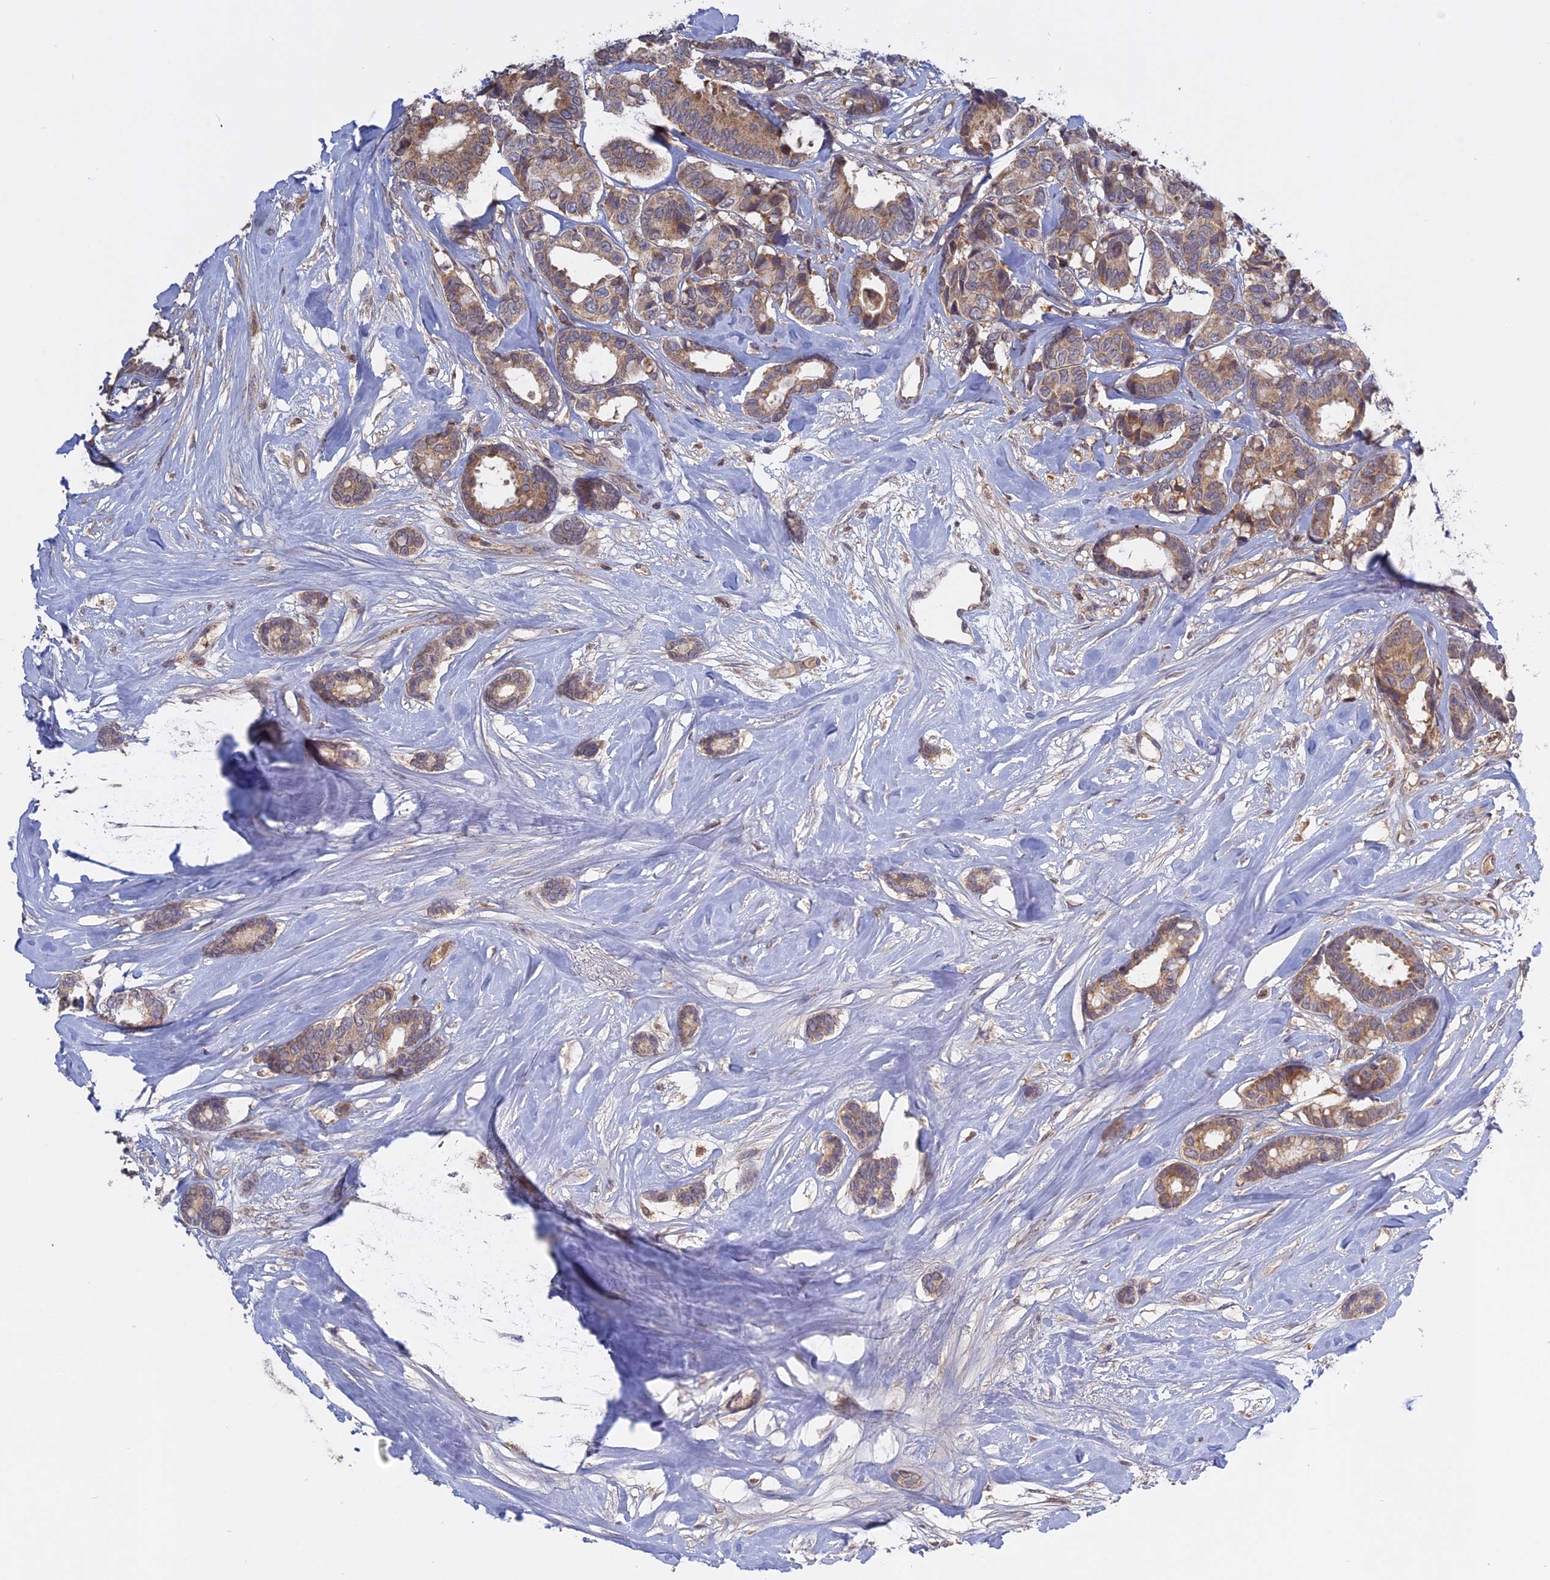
{"staining": {"intensity": "moderate", "quantity": ">75%", "location": "cytoplasmic/membranous"}, "tissue": "breast cancer", "cell_type": "Tumor cells", "image_type": "cancer", "snomed": [{"axis": "morphology", "description": "Duct carcinoma"}, {"axis": "topography", "description": "Breast"}], "caption": "The histopathology image exhibits a brown stain indicating the presence of a protein in the cytoplasmic/membranous of tumor cells in breast cancer (invasive ductal carcinoma).", "gene": "TMEM208", "patient": {"sex": "female", "age": 87}}